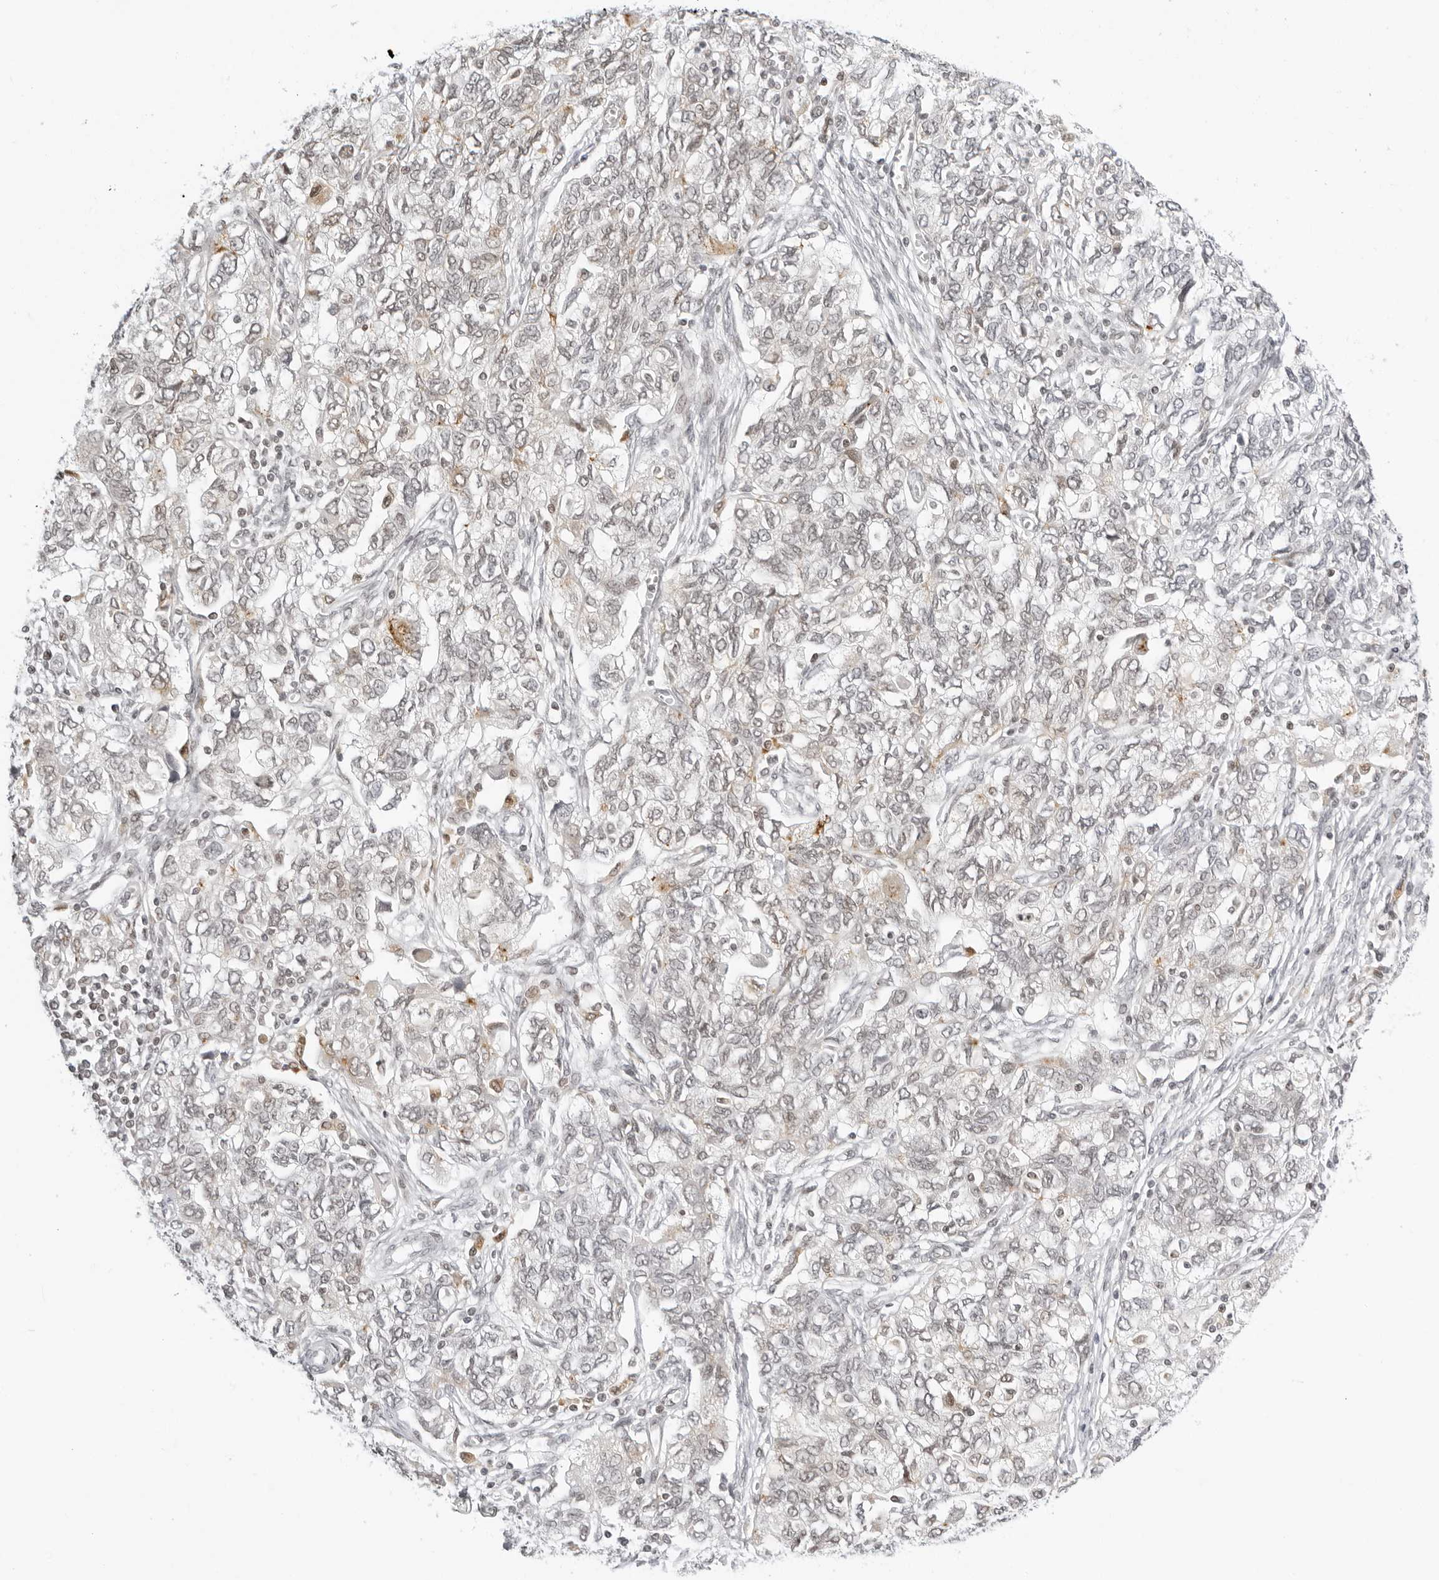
{"staining": {"intensity": "negative", "quantity": "none", "location": "none"}, "tissue": "ovarian cancer", "cell_type": "Tumor cells", "image_type": "cancer", "snomed": [{"axis": "morphology", "description": "Carcinoma, NOS"}, {"axis": "morphology", "description": "Cystadenocarcinoma, serous, NOS"}, {"axis": "topography", "description": "Ovary"}], "caption": "This is a photomicrograph of immunohistochemistry (IHC) staining of ovarian cancer (carcinoma), which shows no positivity in tumor cells.", "gene": "MSH6", "patient": {"sex": "female", "age": 69}}